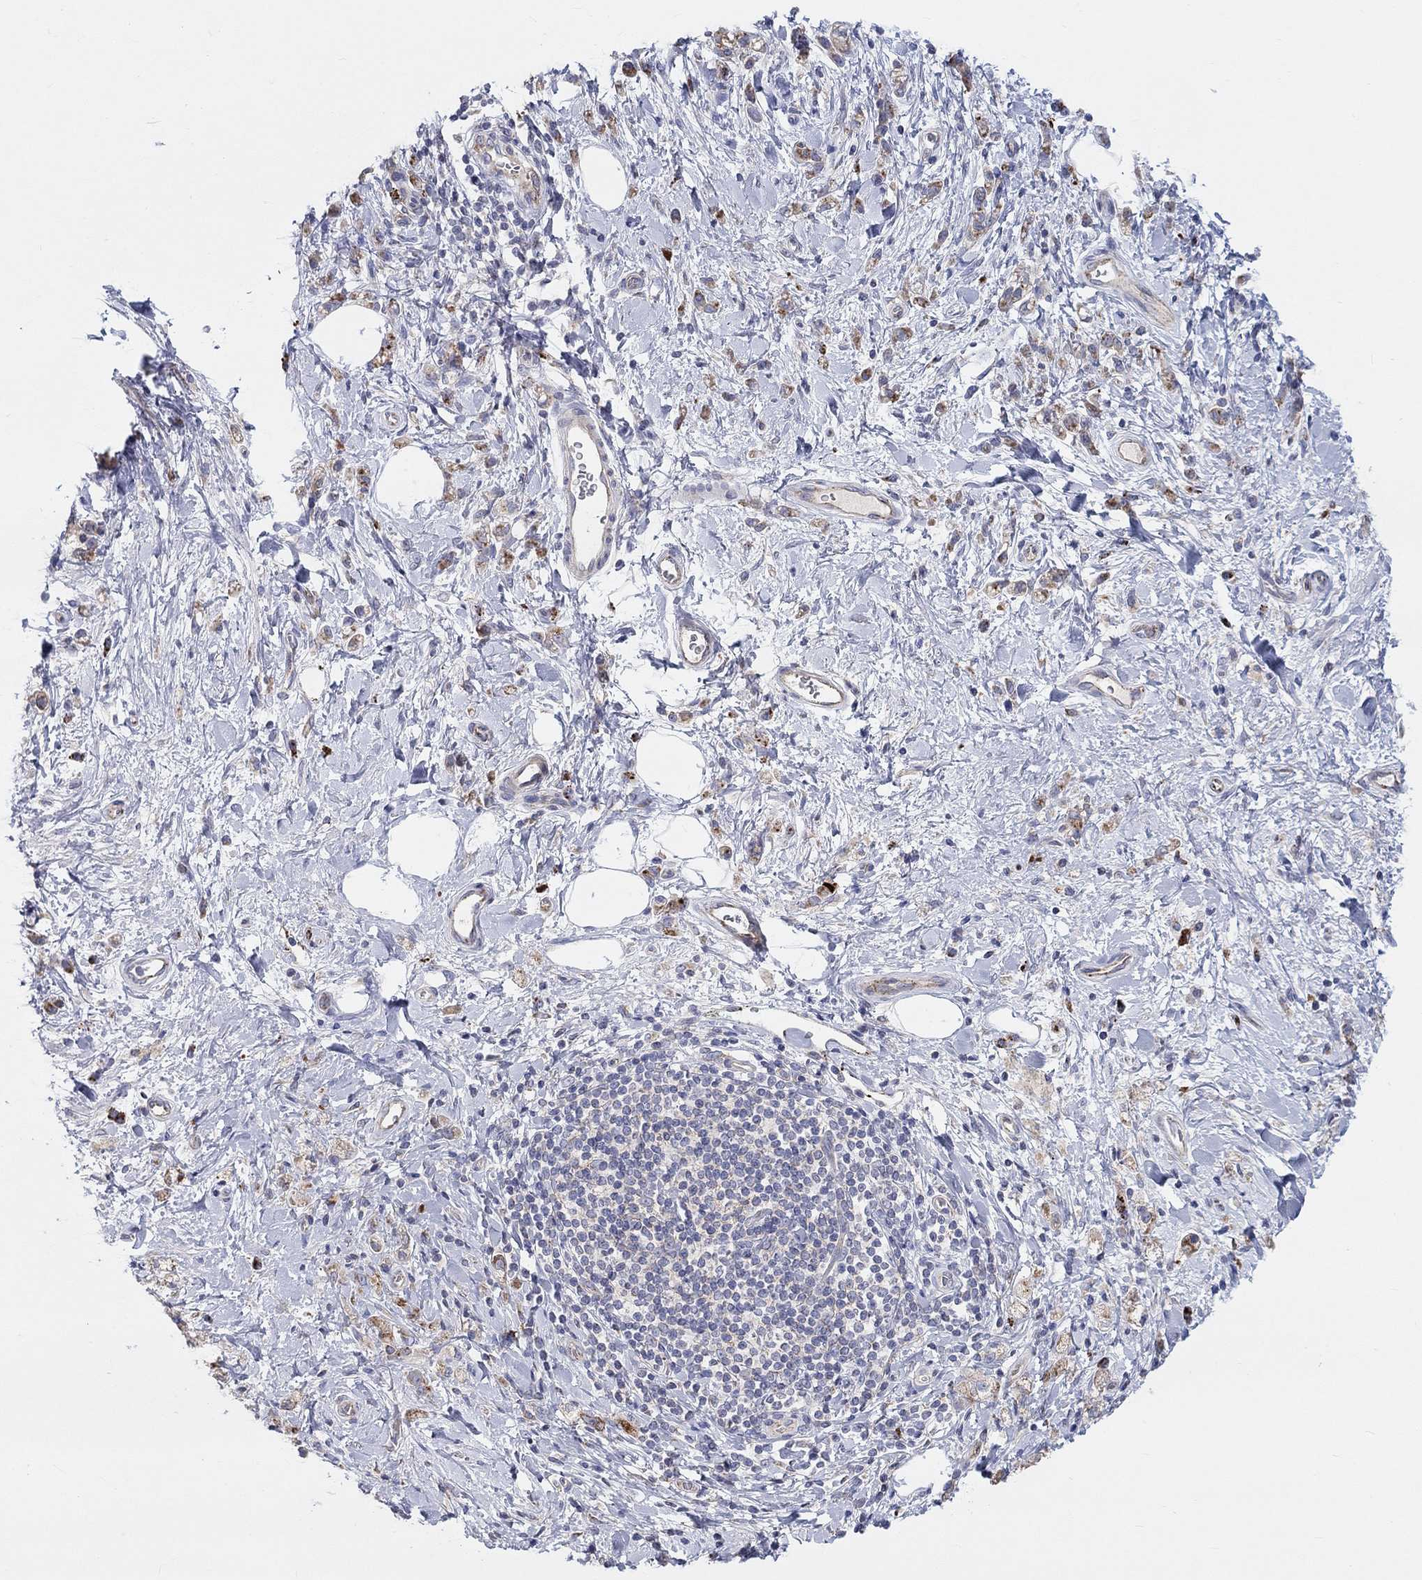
{"staining": {"intensity": "moderate", "quantity": "25%-75%", "location": "cytoplasmic/membranous"}, "tissue": "stomach cancer", "cell_type": "Tumor cells", "image_type": "cancer", "snomed": [{"axis": "morphology", "description": "Adenocarcinoma, NOS"}, {"axis": "topography", "description": "Stomach"}], "caption": "Adenocarcinoma (stomach) stained with DAB IHC displays medium levels of moderate cytoplasmic/membranous positivity in approximately 25%-75% of tumor cells. (Brightfield microscopy of DAB IHC at high magnification).", "gene": "BCO2", "patient": {"sex": "male", "age": 77}}